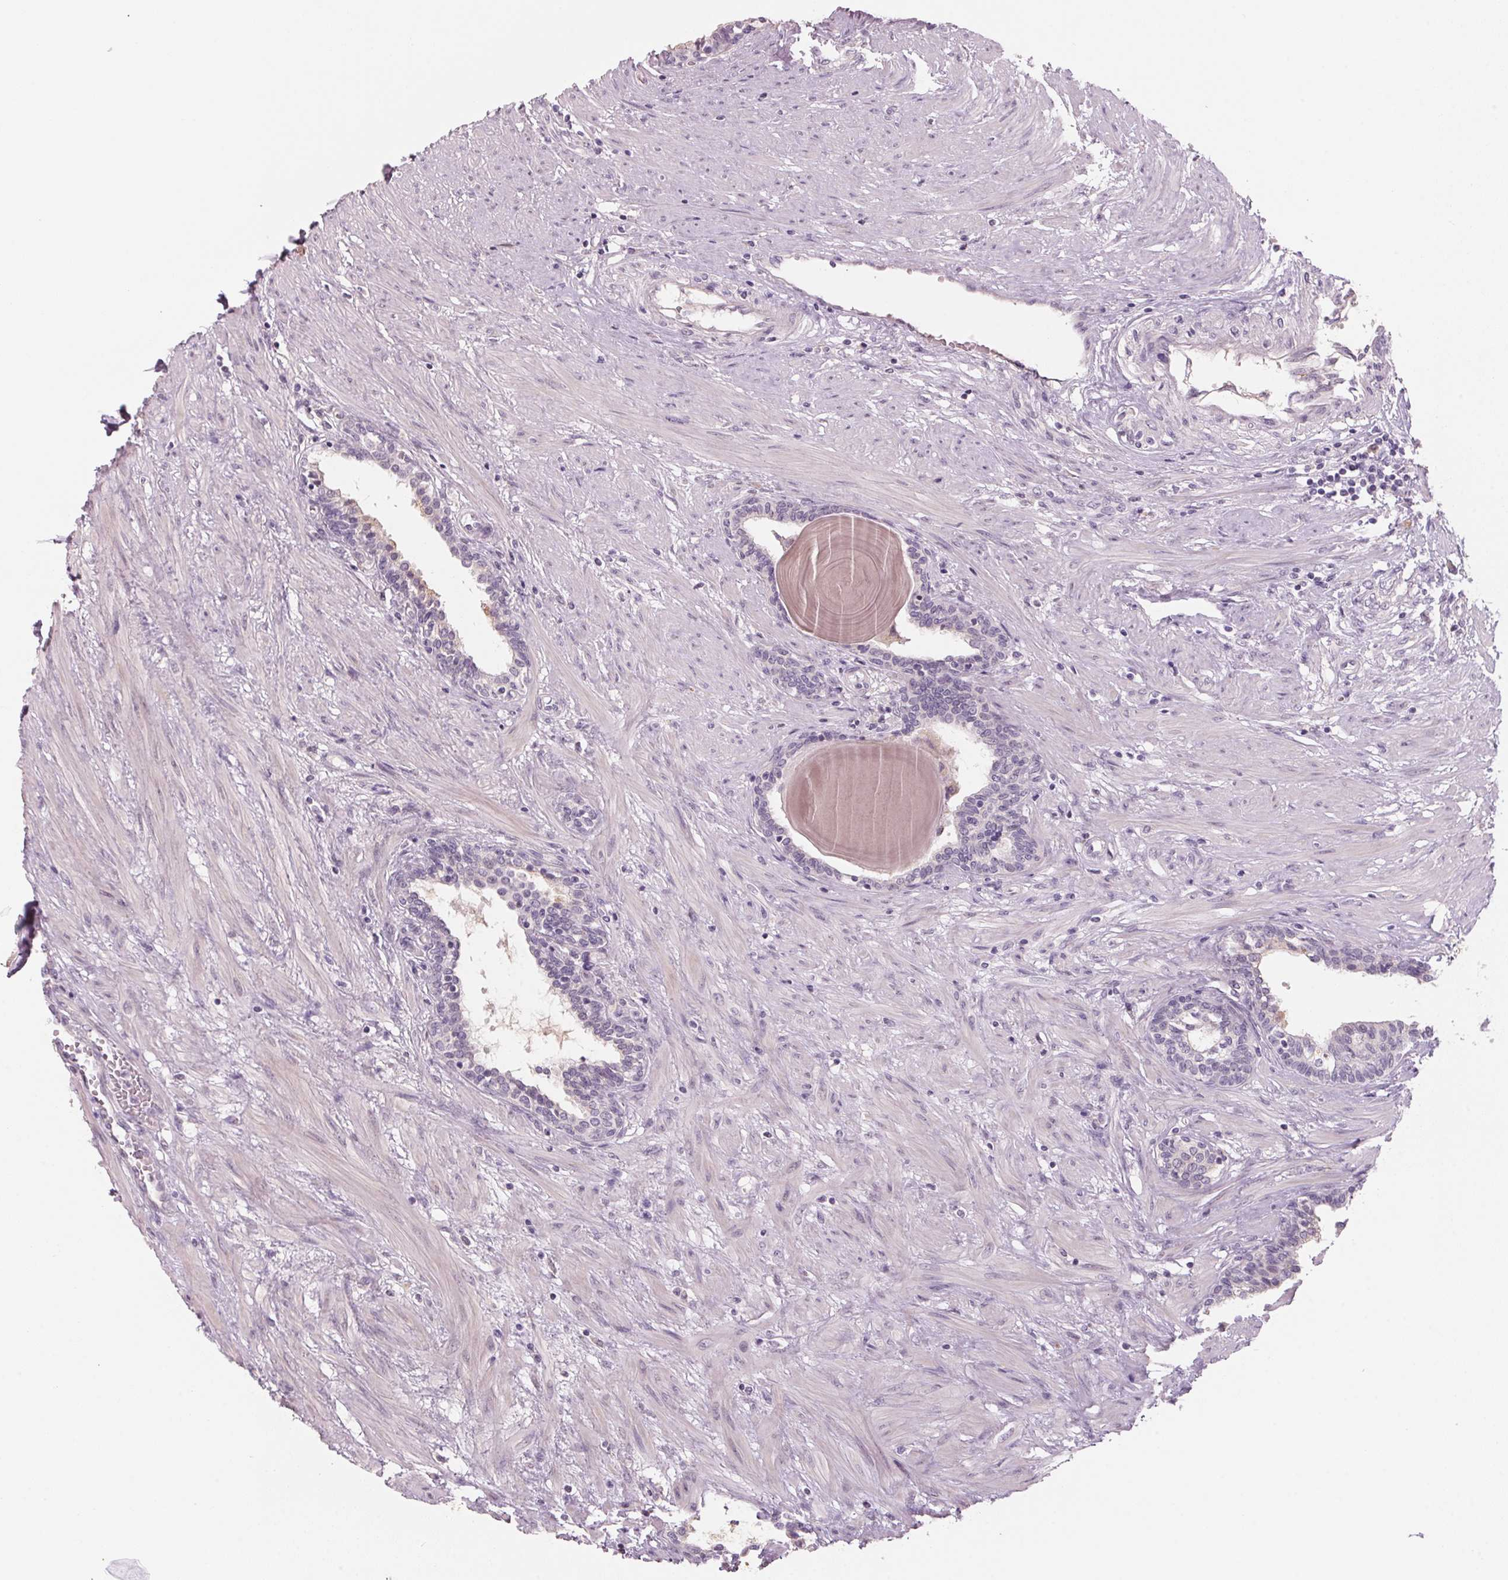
{"staining": {"intensity": "moderate", "quantity": "<25%", "location": "cytoplasmic/membranous"}, "tissue": "prostate", "cell_type": "Glandular cells", "image_type": "normal", "snomed": [{"axis": "morphology", "description": "Normal tissue, NOS"}, {"axis": "topography", "description": "Prostate"}], "caption": "A photomicrograph showing moderate cytoplasmic/membranous expression in about <25% of glandular cells in unremarkable prostate, as visualized by brown immunohistochemical staining.", "gene": "ADAM20", "patient": {"sex": "male", "age": 55}}